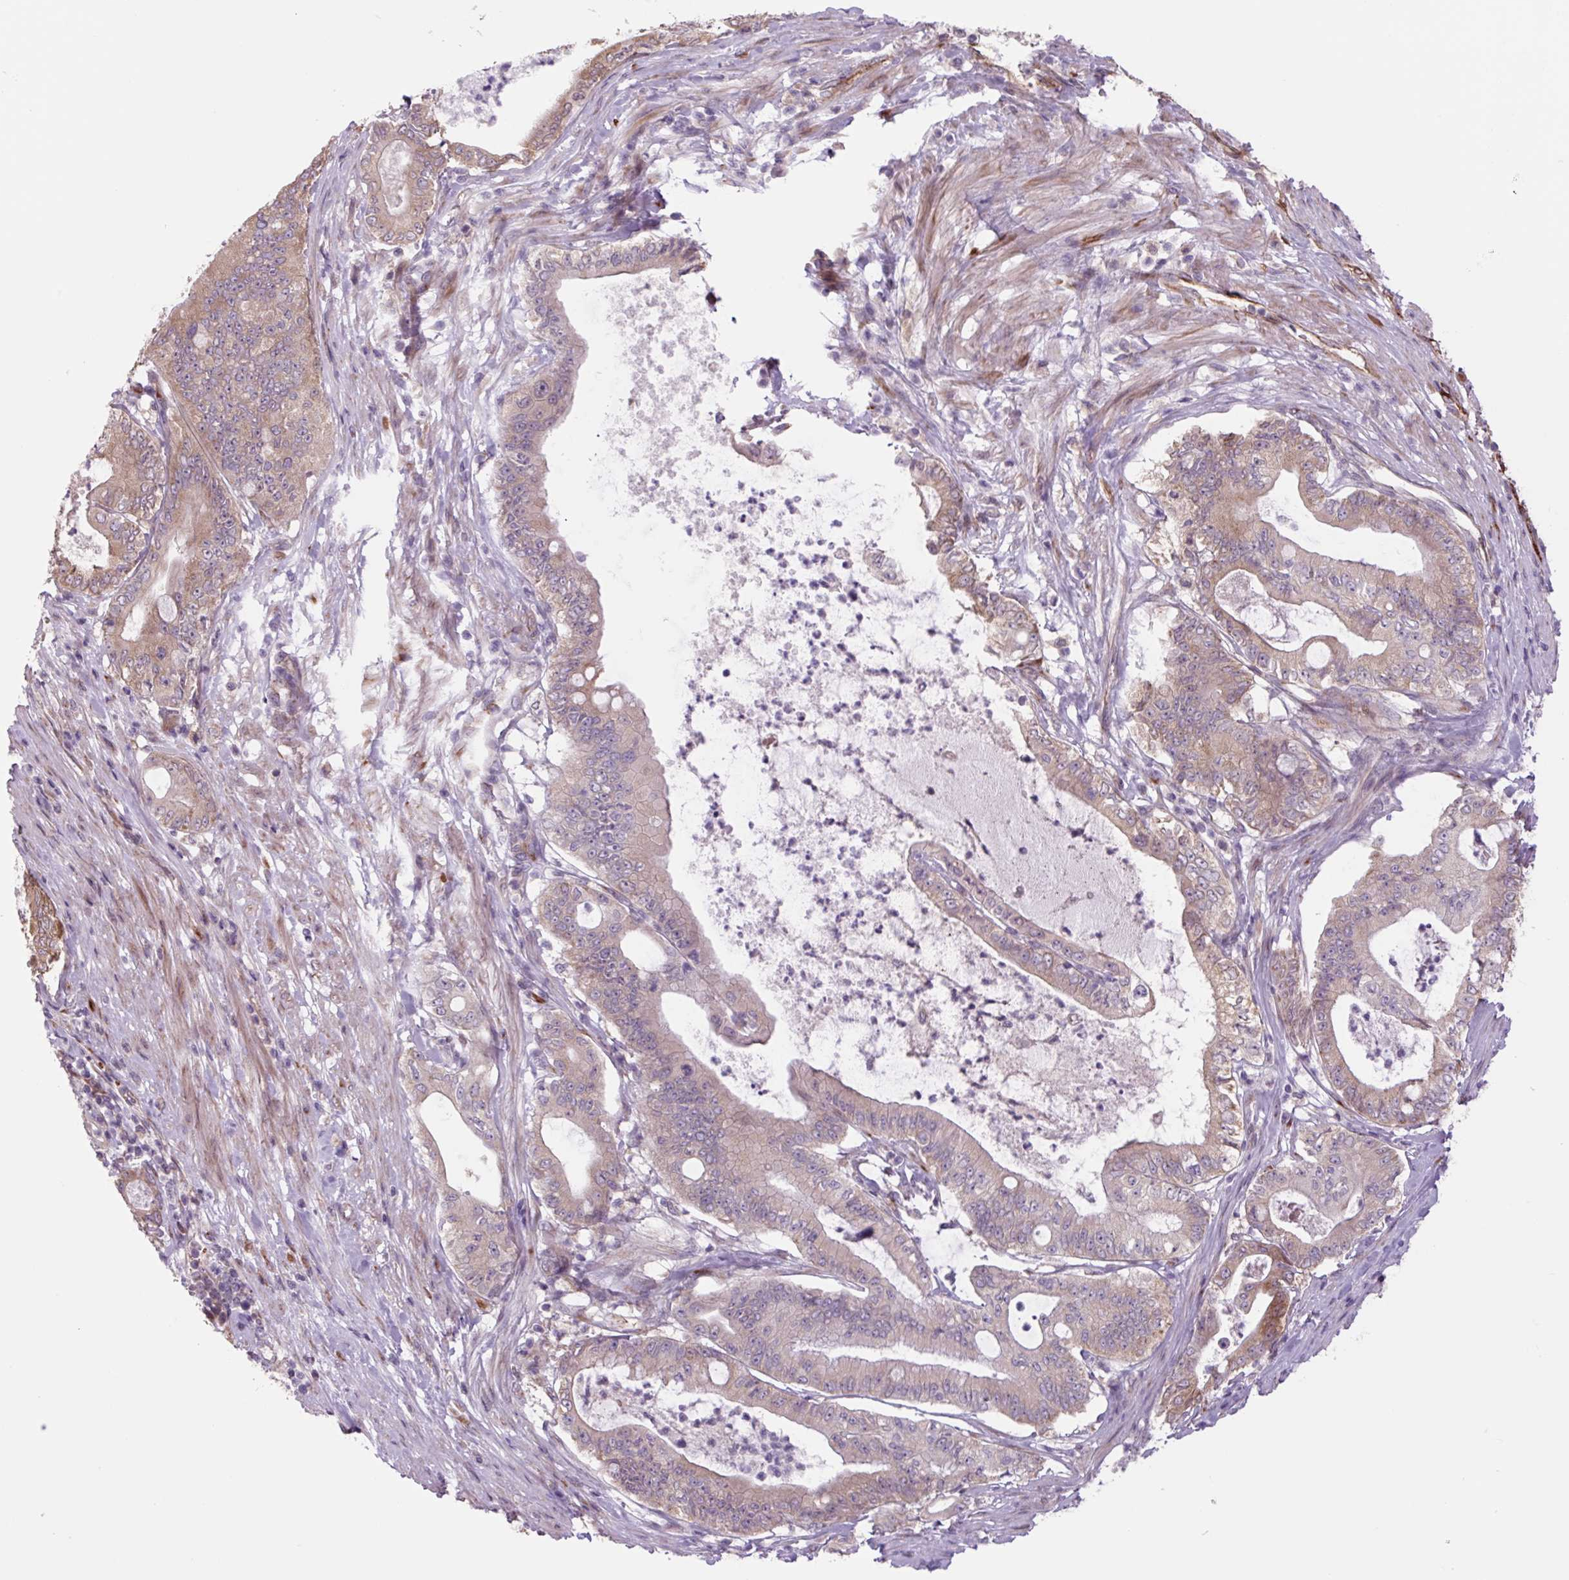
{"staining": {"intensity": "moderate", "quantity": "25%-75%", "location": "cytoplasmic/membranous"}, "tissue": "pancreatic cancer", "cell_type": "Tumor cells", "image_type": "cancer", "snomed": [{"axis": "morphology", "description": "Adenocarcinoma, NOS"}, {"axis": "topography", "description": "Pancreas"}], "caption": "IHC (DAB (3,3'-diaminobenzidine)) staining of human pancreatic adenocarcinoma shows moderate cytoplasmic/membranous protein staining in approximately 25%-75% of tumor cells. (Stains: DAB in brown, nuclei in blue, Microscopy: brightfield microscopy at high magnification).", "gene": "PLA2G4A", "patient": {"sex": "male", "age": 71}}